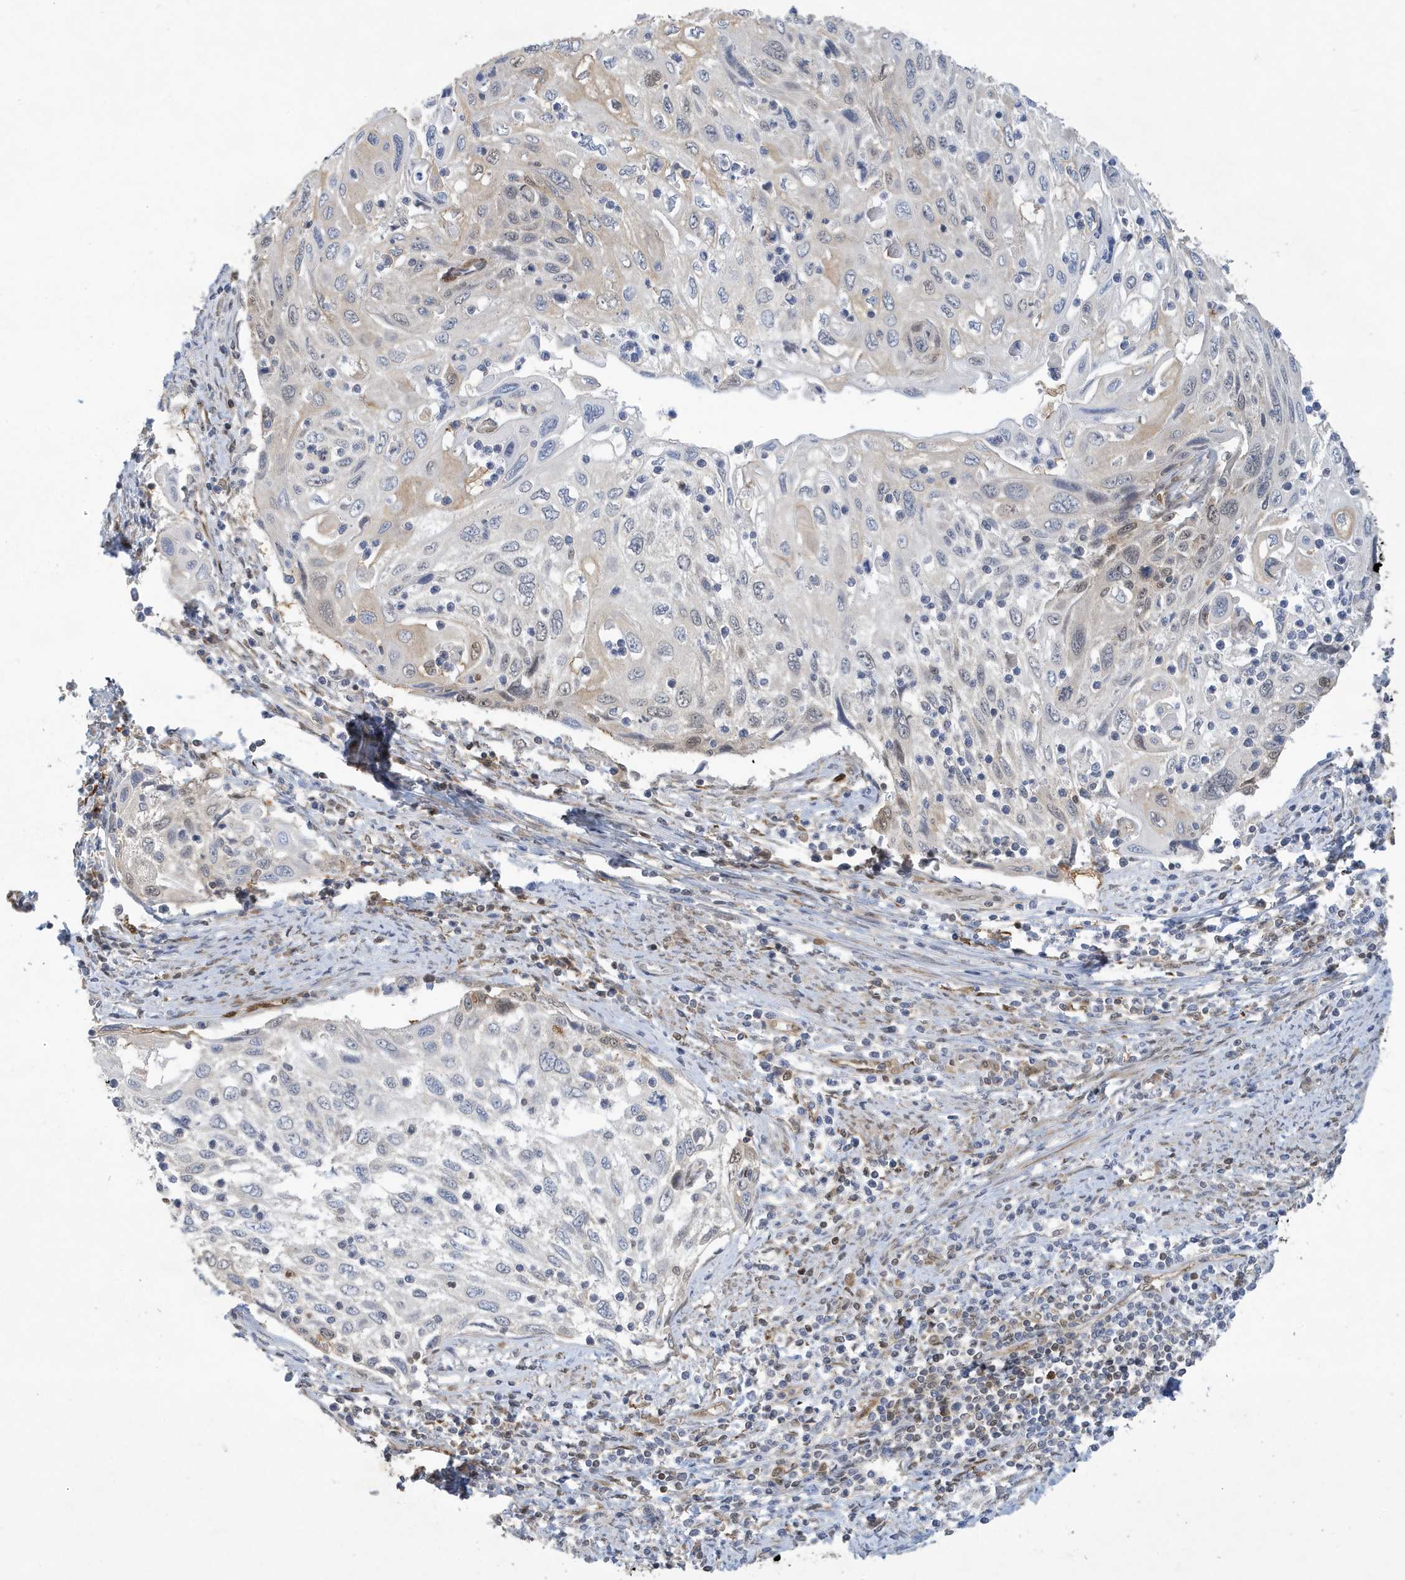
{"staining": {"intensity": "negative", "quantity": "none", "location": "none"}, "tissue": "cervical cancer", "cell_type": "Tumor cells", "image_type": "cancer", "snomed": [{"axis": "morphology", "description": "Squamous cell carcinoma, NOS"}, {"axis": "topography", "description": "Cervix"}], "caption": "Immunohistochemistry image of human cervical cancer stained for a protein (brown), which displays no staining in tumor cells.", "gene": "NCOA7", "patient": {"sex": "female", "age": 70}}